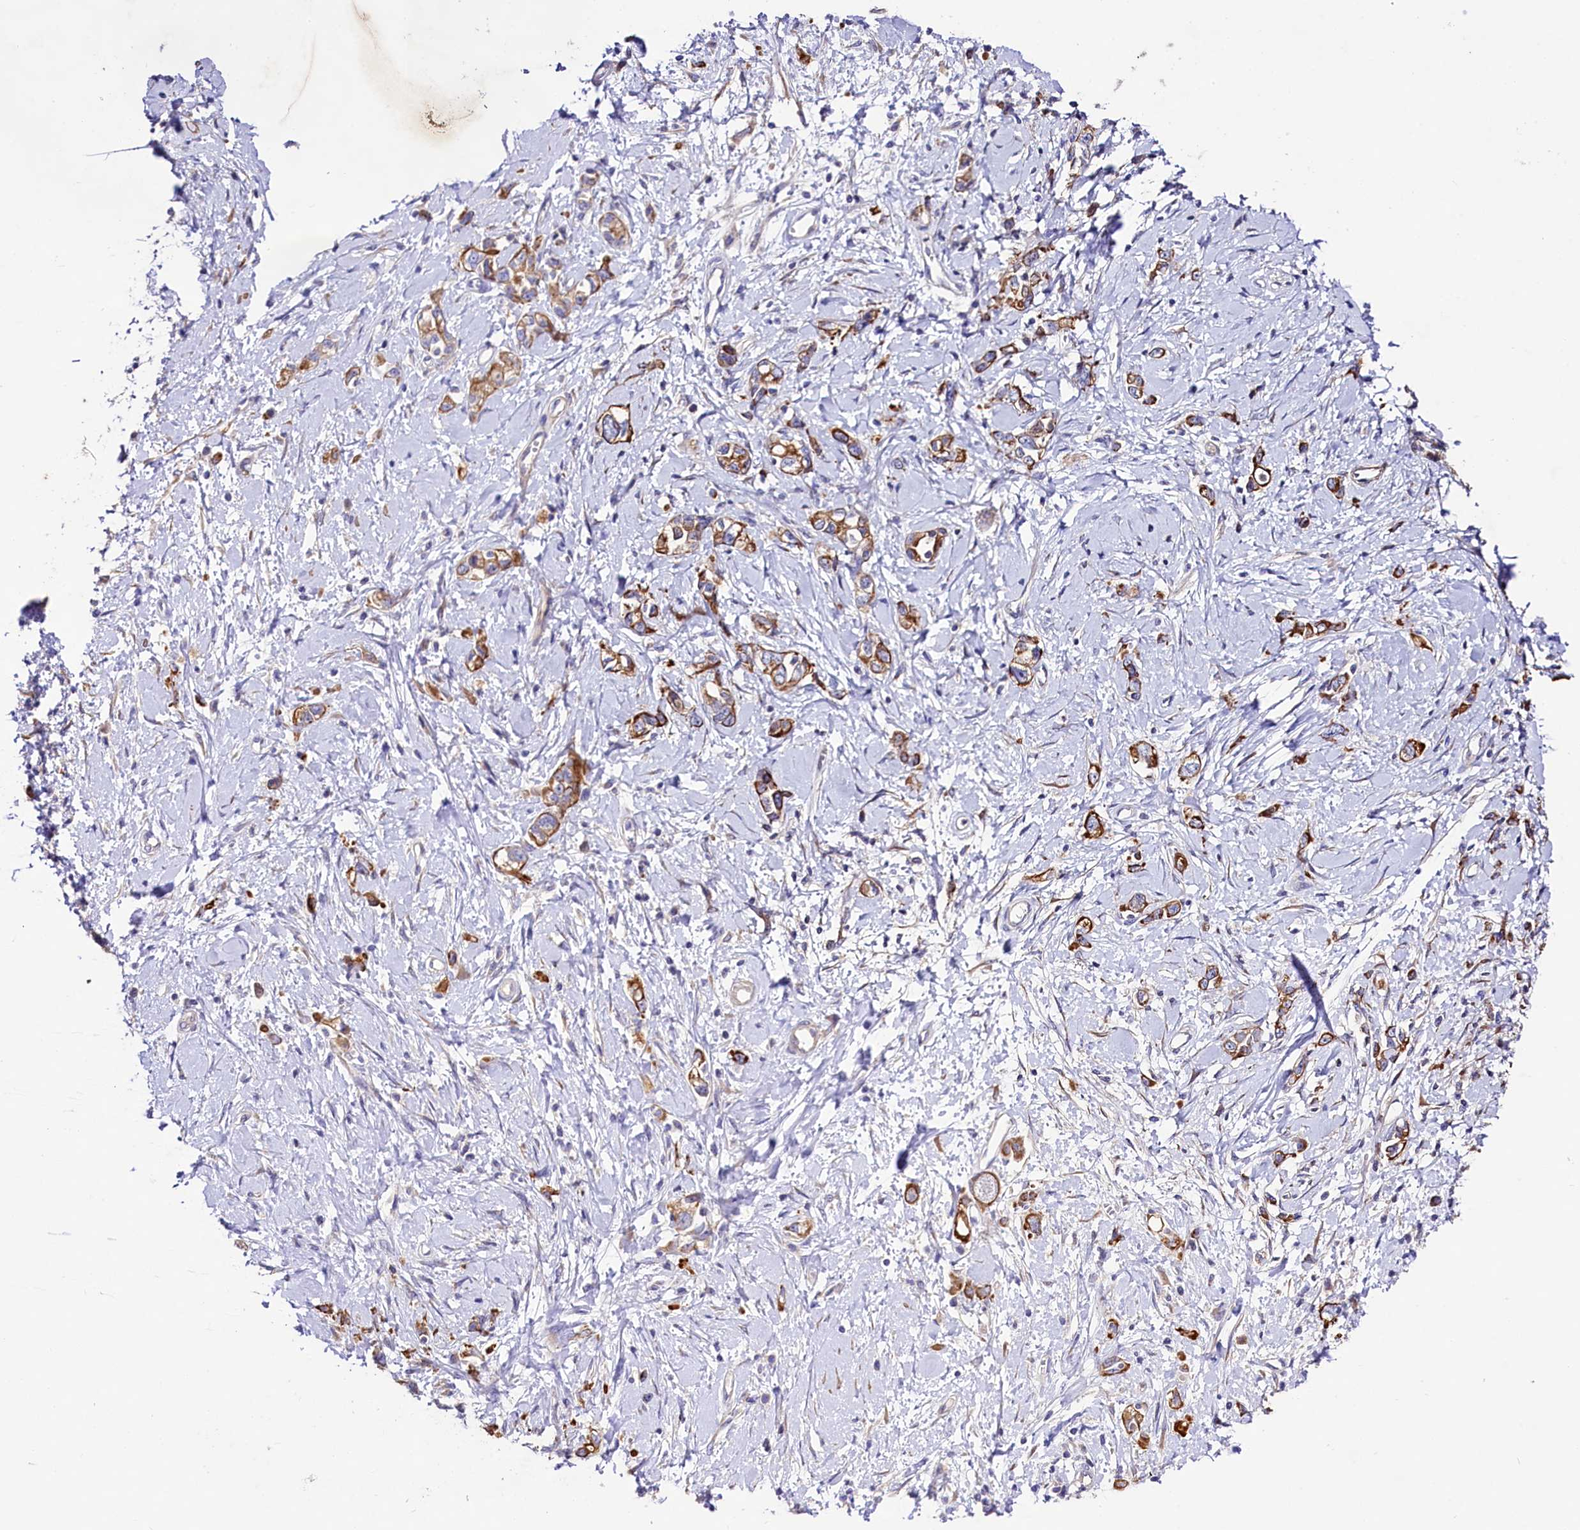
{"staining": {"intensity": "moderate", "quantity": ">75%", "location": "cytoplasmic/membranous"}, "tissue": "stomach cancer", "cell_type": "Tumor cells", "image_type": "cancer", "snomed": [{"axis": "morphology", "description": "Adenocarcinoma, NOS"}, {"axis": "topography", "description": "Stomach"}], "caption": "High-power microscopy captured an immunohistochemistry histopathology image of stomach adenocarcinoma, revealing moderate cytoplasmic/membranous positivity in approximately >75% of tumor cells.", "gene": "VPS11", "patient": {"sex": "female", "age": 76}}